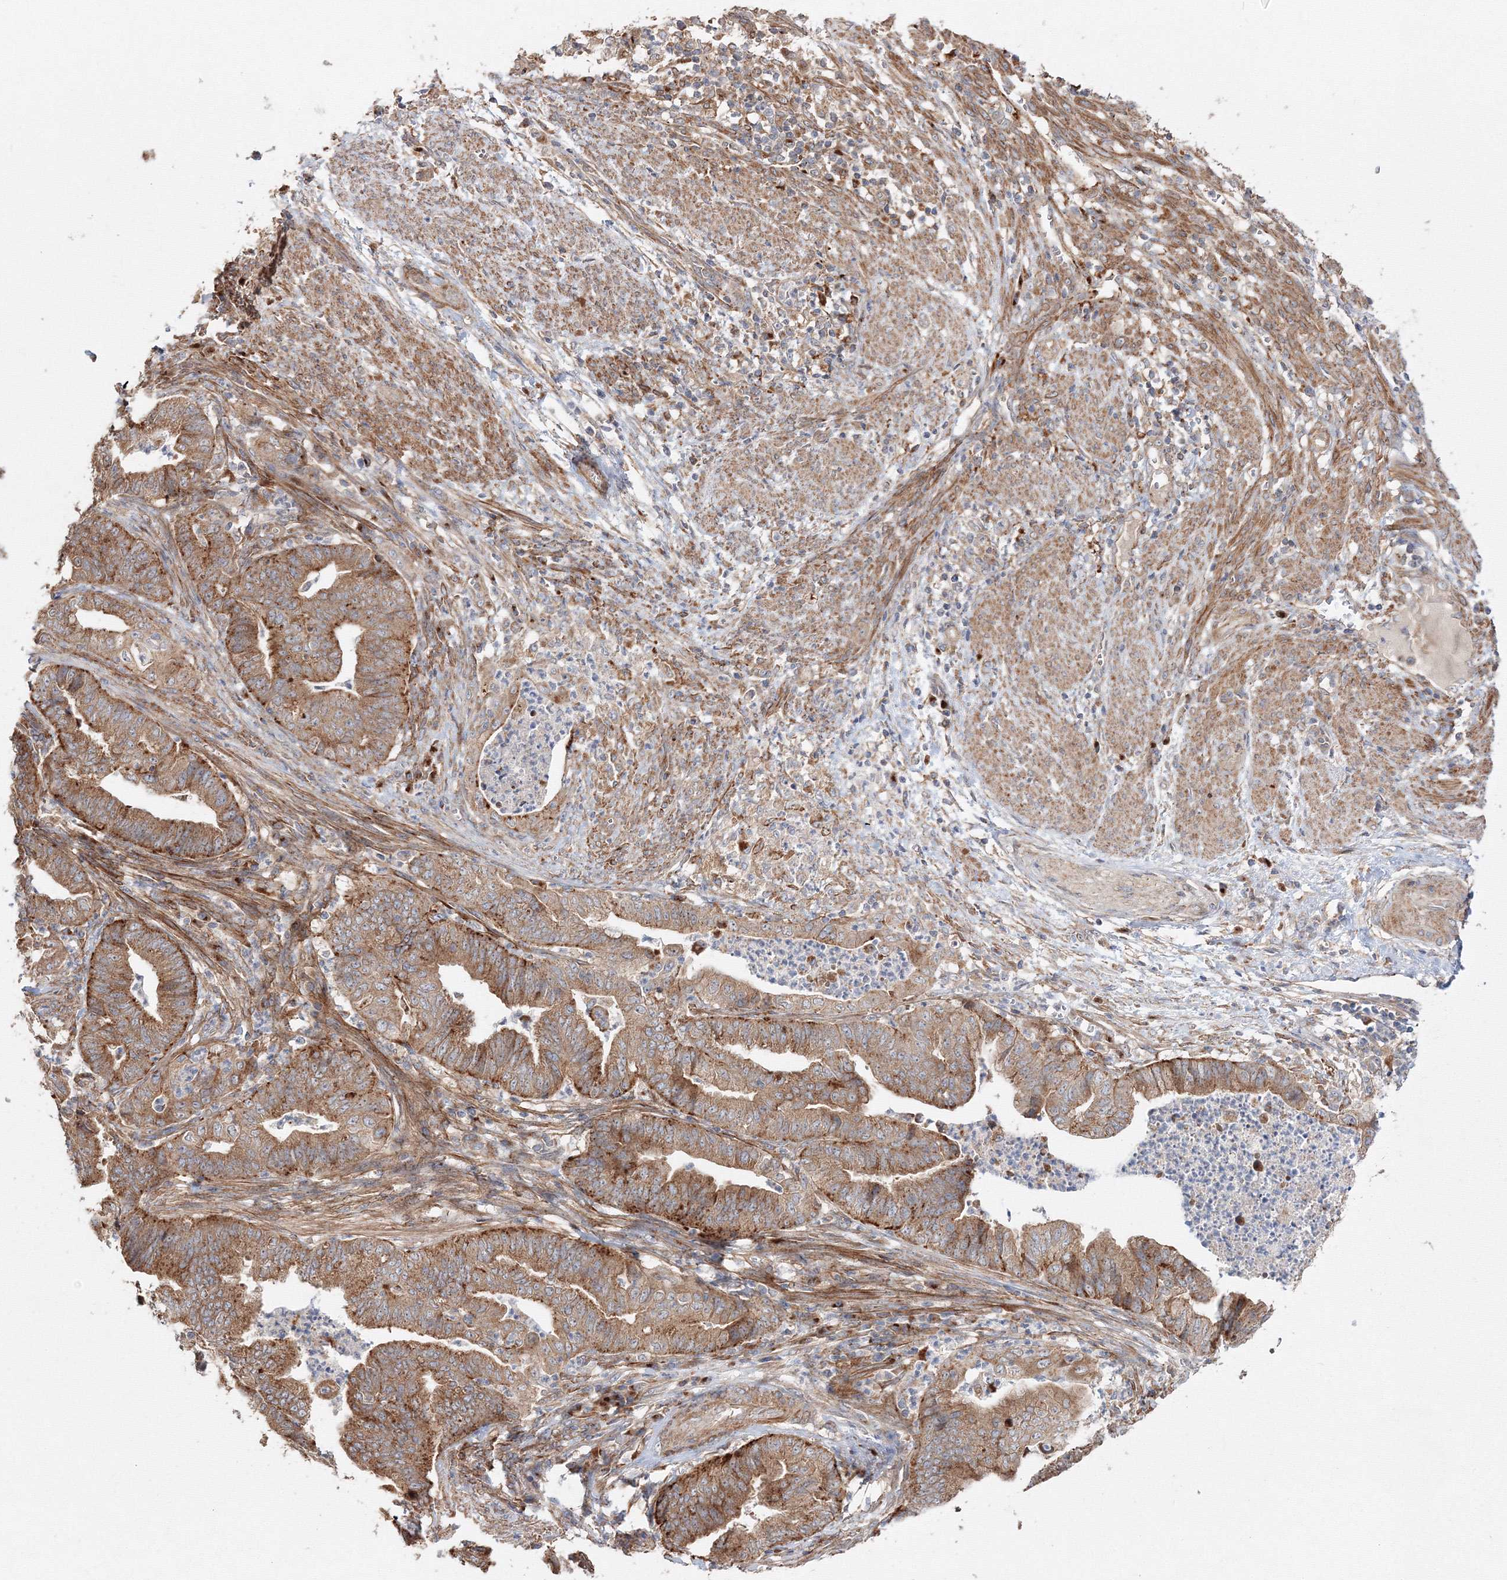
{"staining": {"intensity": "moderate", "quantity": ">75%", "location": "cytoplasmic/membranous"}, "tissue": "endometrial cancer", "cell_type": "Tumor cells", "image_type": "cancer", "snomed": [{"axis": "morphology", "description": "Polyp, NOS"}, {"axis": "morphology", "description": "Adenocarcinoma, NOS"}, {"axis": "morphology", "description": "Adenoma, NOS"}, {"axis": "topography", "description": "Endometrium"}], "caption": "This photomicrograph displays immunohistochemistry staining of endometrial cancer (adenocarcinoma), with medium moderate cytoplasmic/membranous positivity in approximately >75% of tumor cells.", "gene": "DDO", "patient": {"sex": "female", "age": 79}}